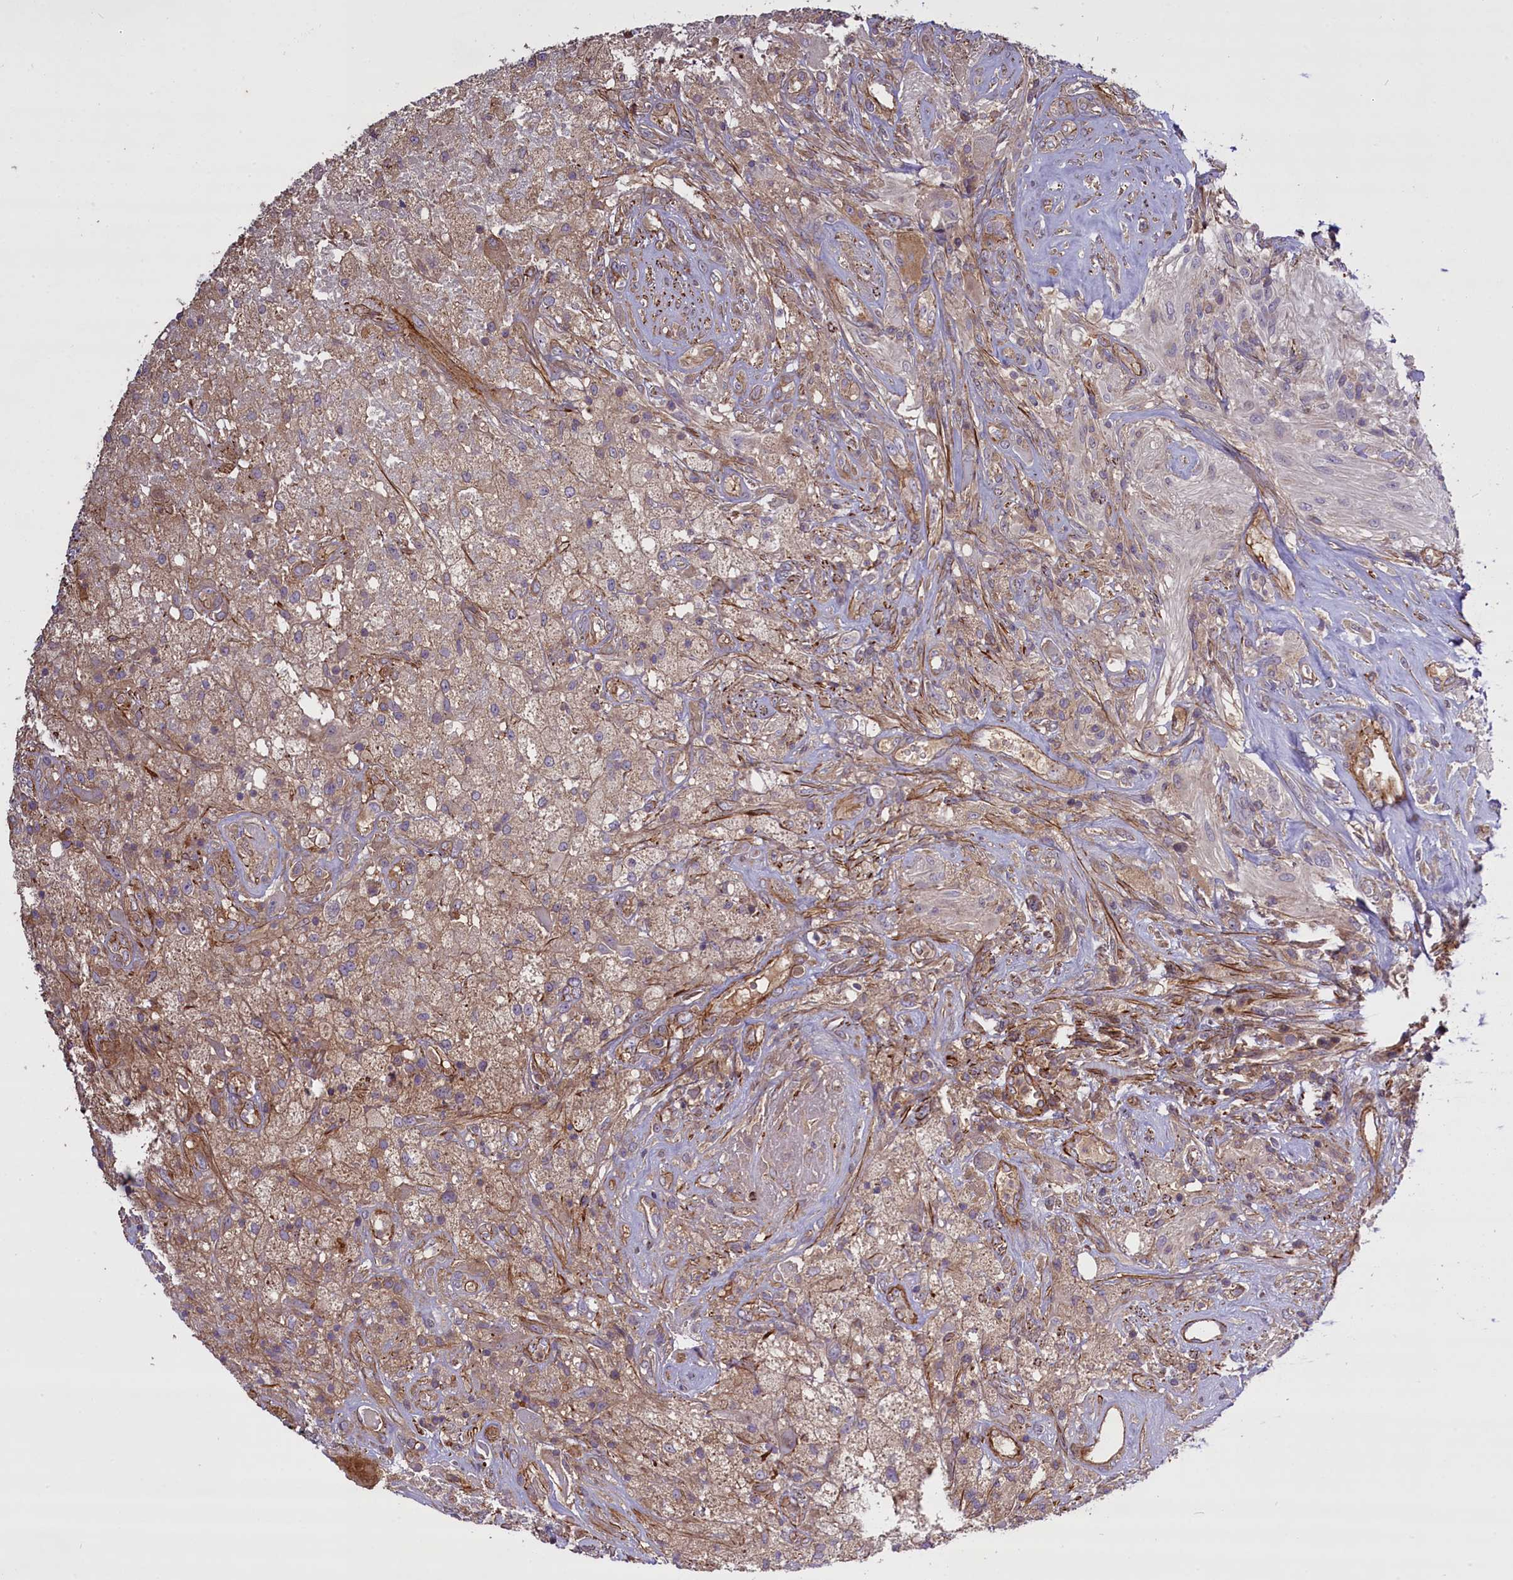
{"staining": {"intensity": "weak", "quantity": "25%-75%", "location": "cytoplasmic/membranous"}, "tissue": "glioma", "cell_type": "Tumor cells", "image_type": "cancer", "snomed": [{"axis": "morphology", "description": "Glioma, malignant, High grade"}, {"axis": "topography", "description": "Brain"}], "caption": "Glioma stained for a protein displays weak cytoplasmic/membranous positivity in tumor cells. Using DAB (brown) and hematoxylin (blue) stains, captured at high magnification using brightfield microscopy.", "gene": "FUZ", "patient": {"sex": "male", "age": 56}}